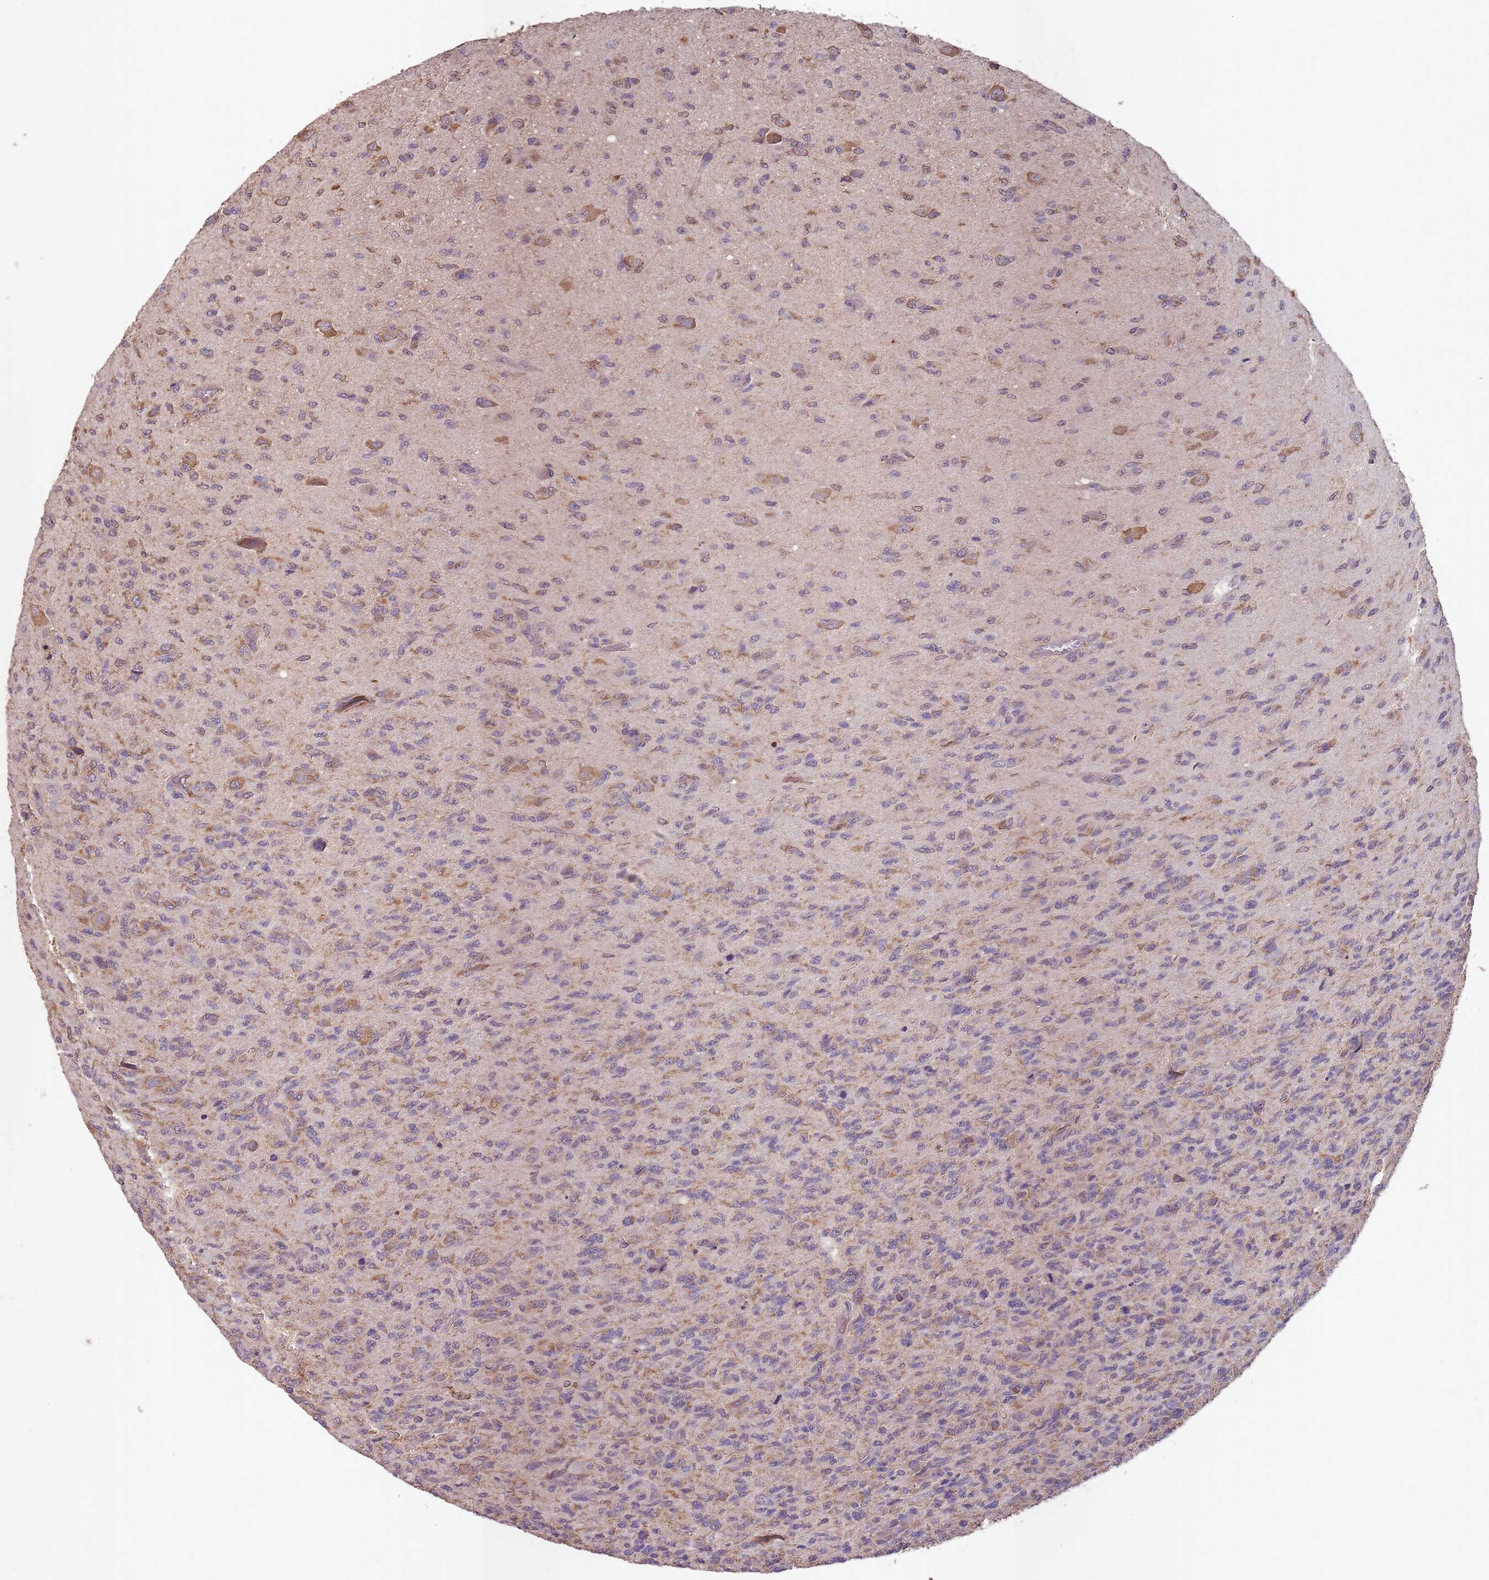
{"staining": {"intensity": "weak", "quantity": "25%-75%", "location": "cytoplasmic/membranous"}, "tissue": "glioma", "cell_type": "Tumor cells", "image_type": "cancer", "snomed": [{"axis": "morphology", "description": "Glioma, malignant, High grade"}, {"axis": "topography", "description": "Brain"}], "caption": "Immunohistochemistry (IHC) (DAB (3,3'-diaminobenzidine)) staining of human malignant glioma (high-grade) demonstrates weak cytoplasmic/membranous protein staining in approximately 25%-75% of tumor cells.", "gene": "SANBR", "patient": {"sex": "male", "age": 36}}